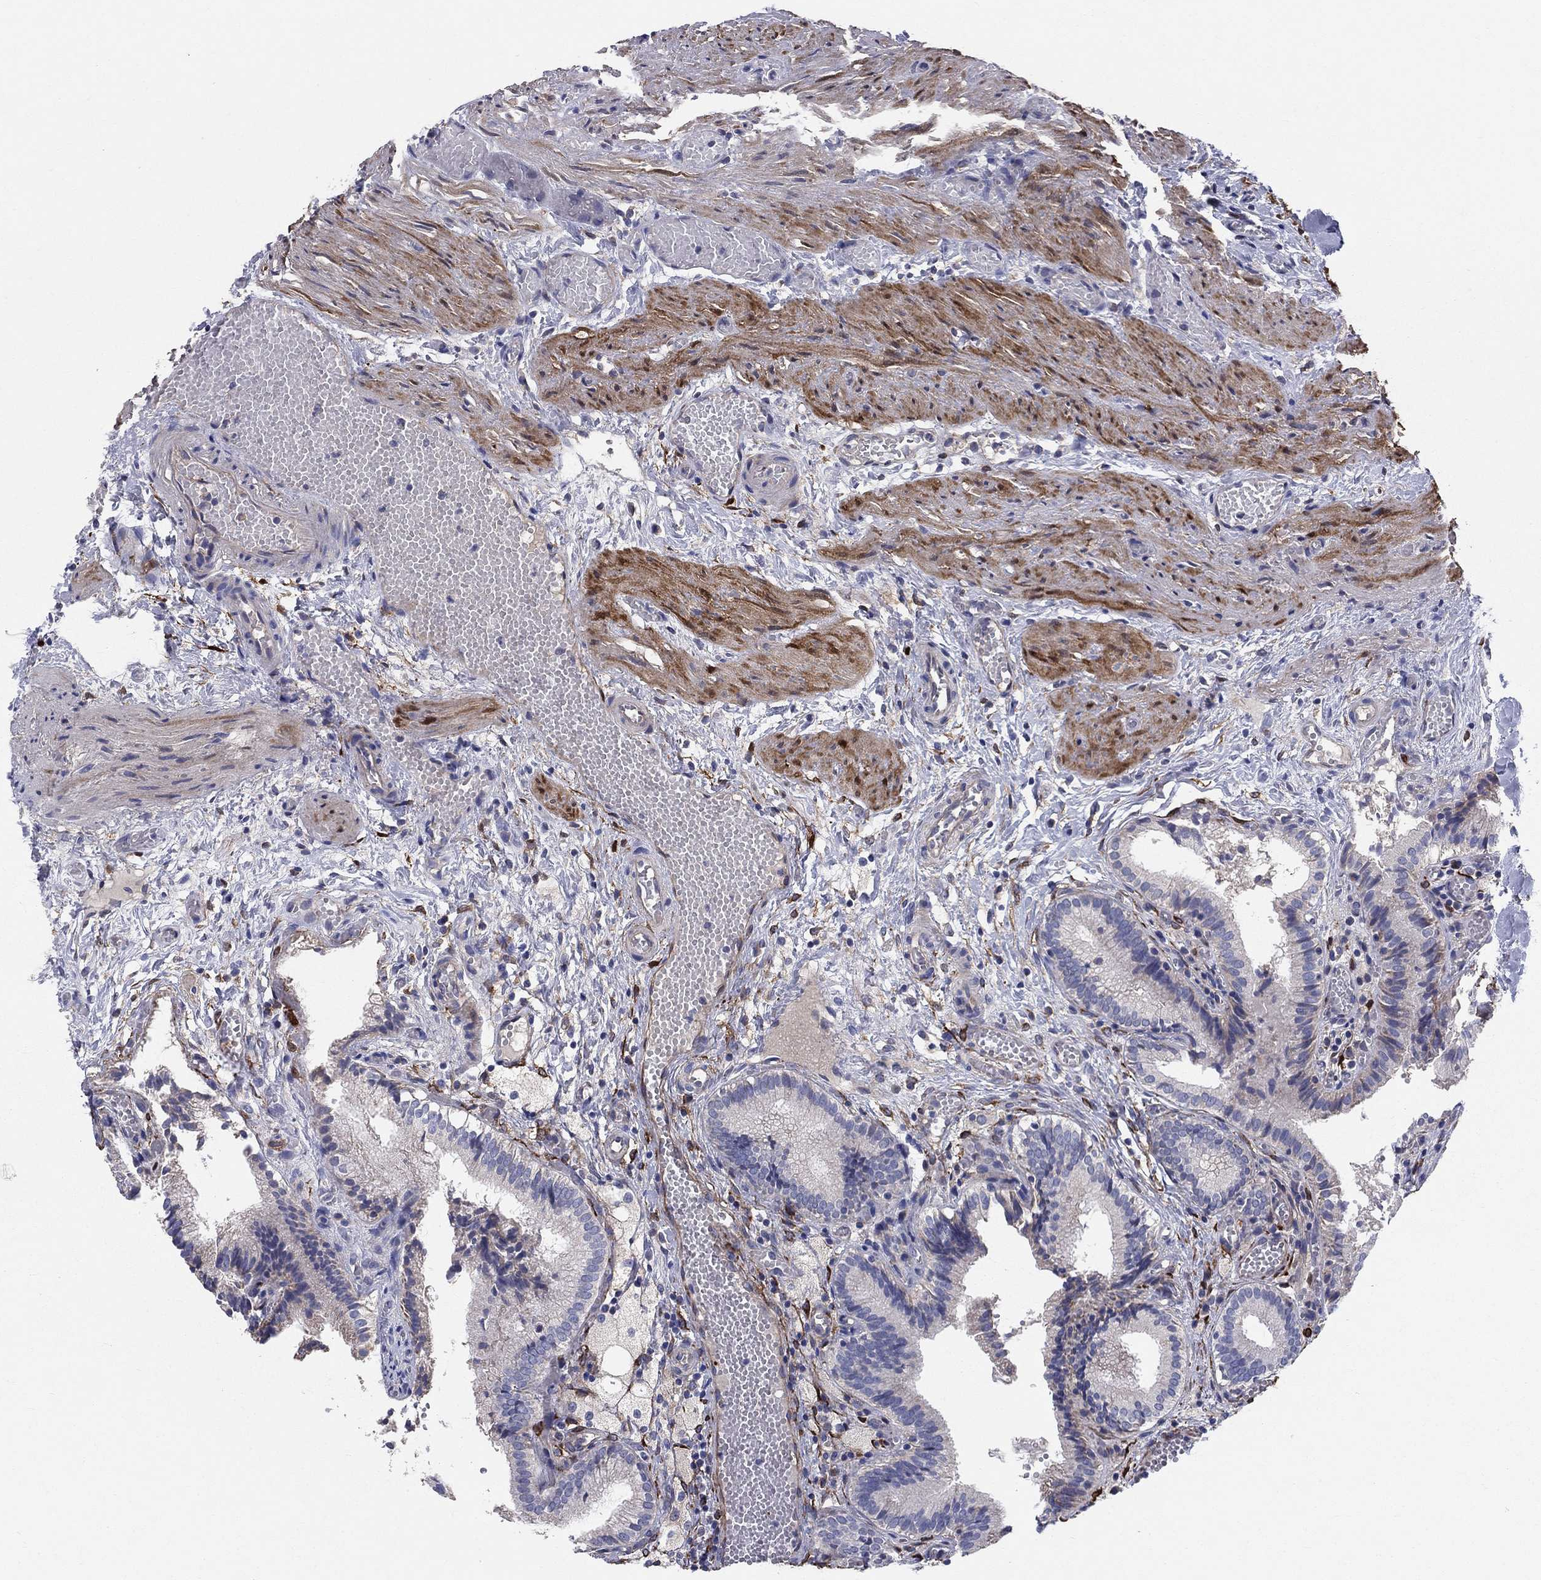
{"staining": {"intensity": "negative", "quantity": "none", "location": "none"}, "tissue": "gallbladder", "cell_type": "Glandular cells", "image_type": "normal", "snomed": [{"axis": "morphology", "description": "Normal tissue, NOS"}, {"axis": "topography", "description": "Gallbladder"}], "caption": "Human gallbladder stained for a protein using immunohistochemistry displays no expression in glandular cells.", "gene": "EMP2", "patient": {"sex": "female", "age": 24}}